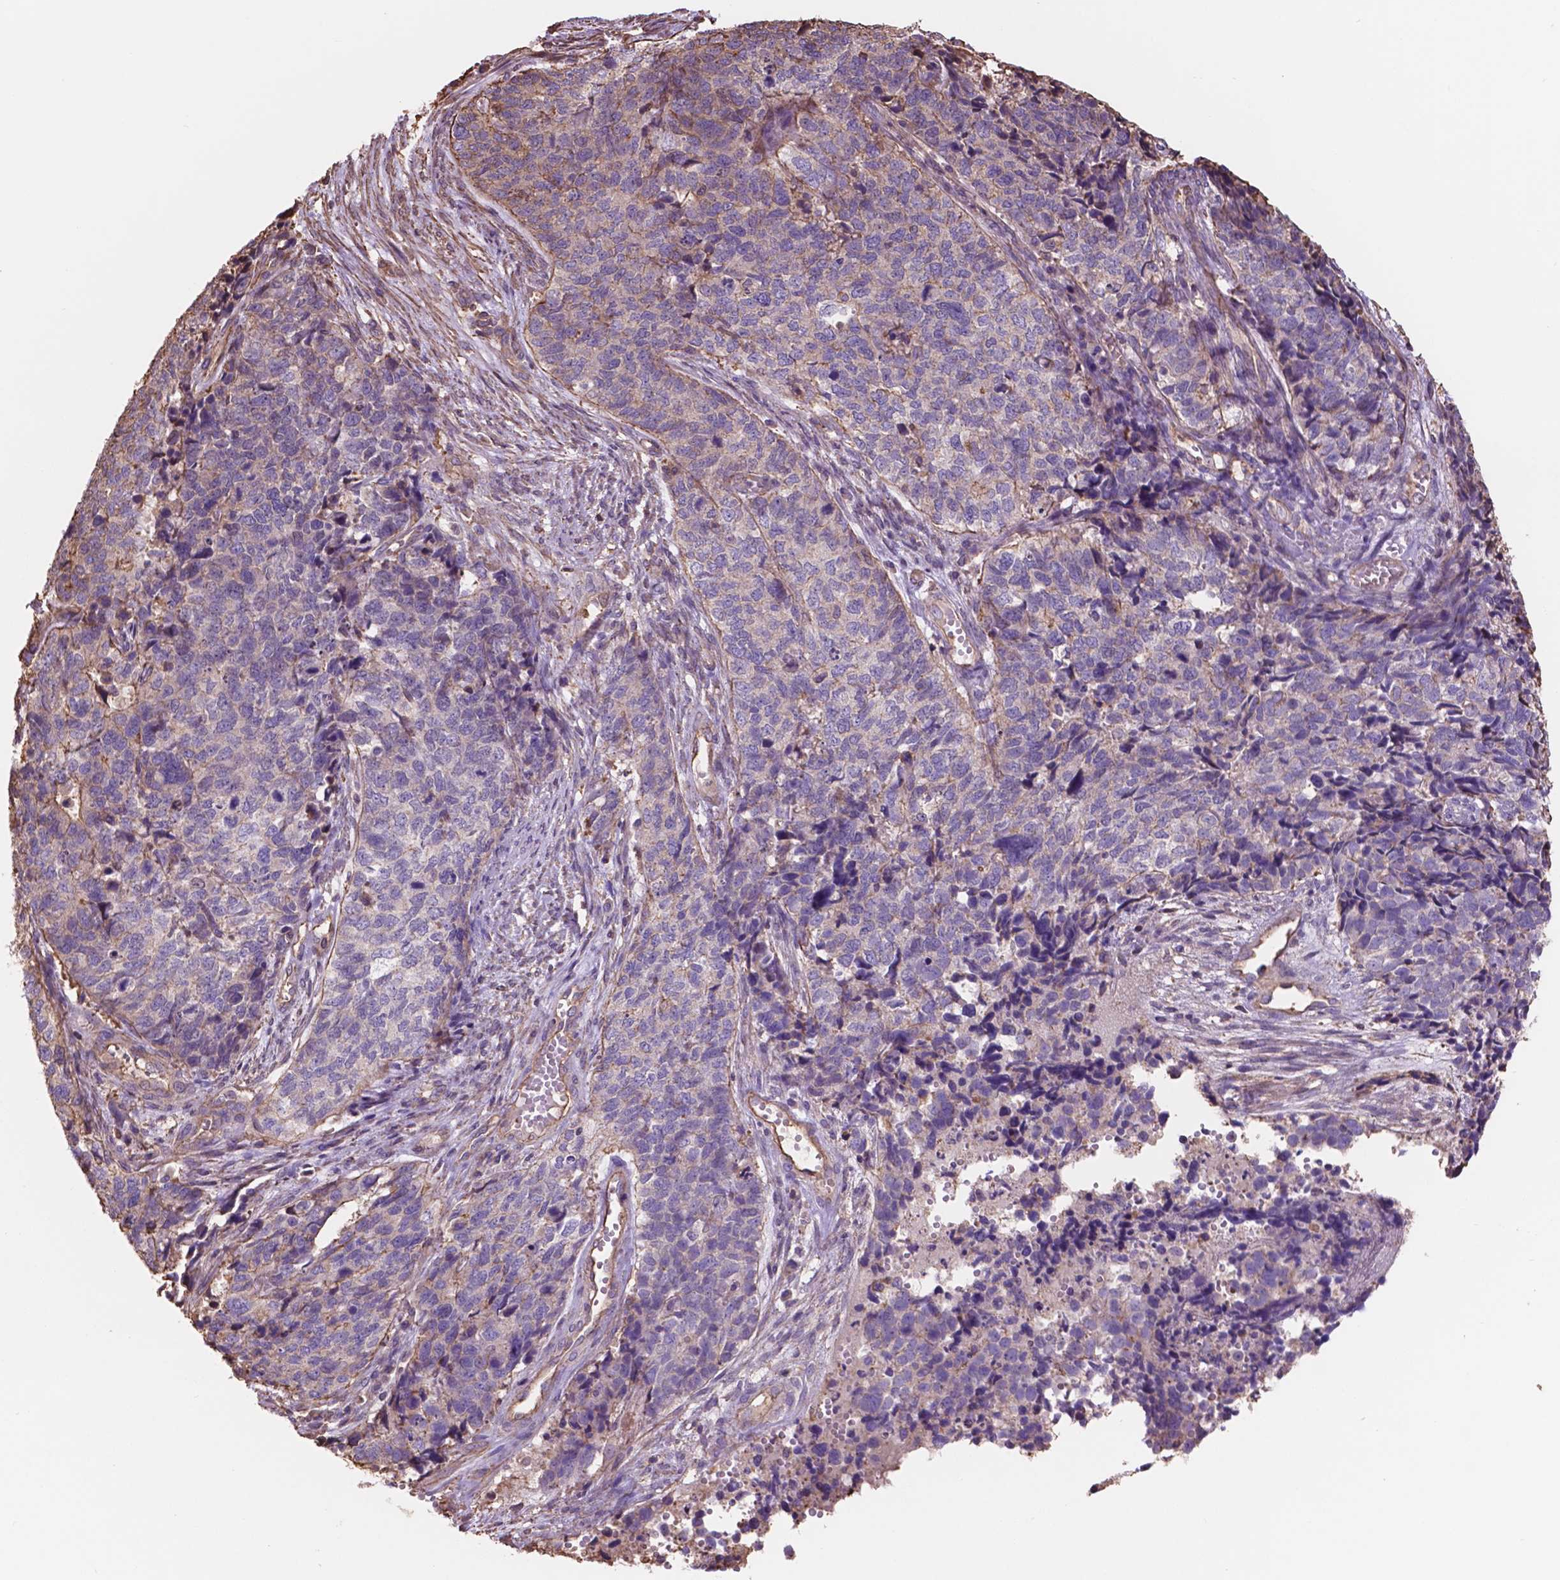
{"staining": {"intensity": "negative", "quantity": "none", "location": "none"}, "tissue": "cervical cancer", "cell_type": "Tumor cells", "image_type": "cancer", "snomed": [{"axis": "morphology", "description": "Squamous cell carcinoma, NOS"}, {"axis": "topography", "description": "Cervix"}], "caption": "An IHC micrograph of squamous cell carcinoma (cervical) is shown. There is no staining in tumor cells of squamous cell carcinoma (cervical).", "gene": "NIPA2", "patient": {"sex": "female", "age": 63}}